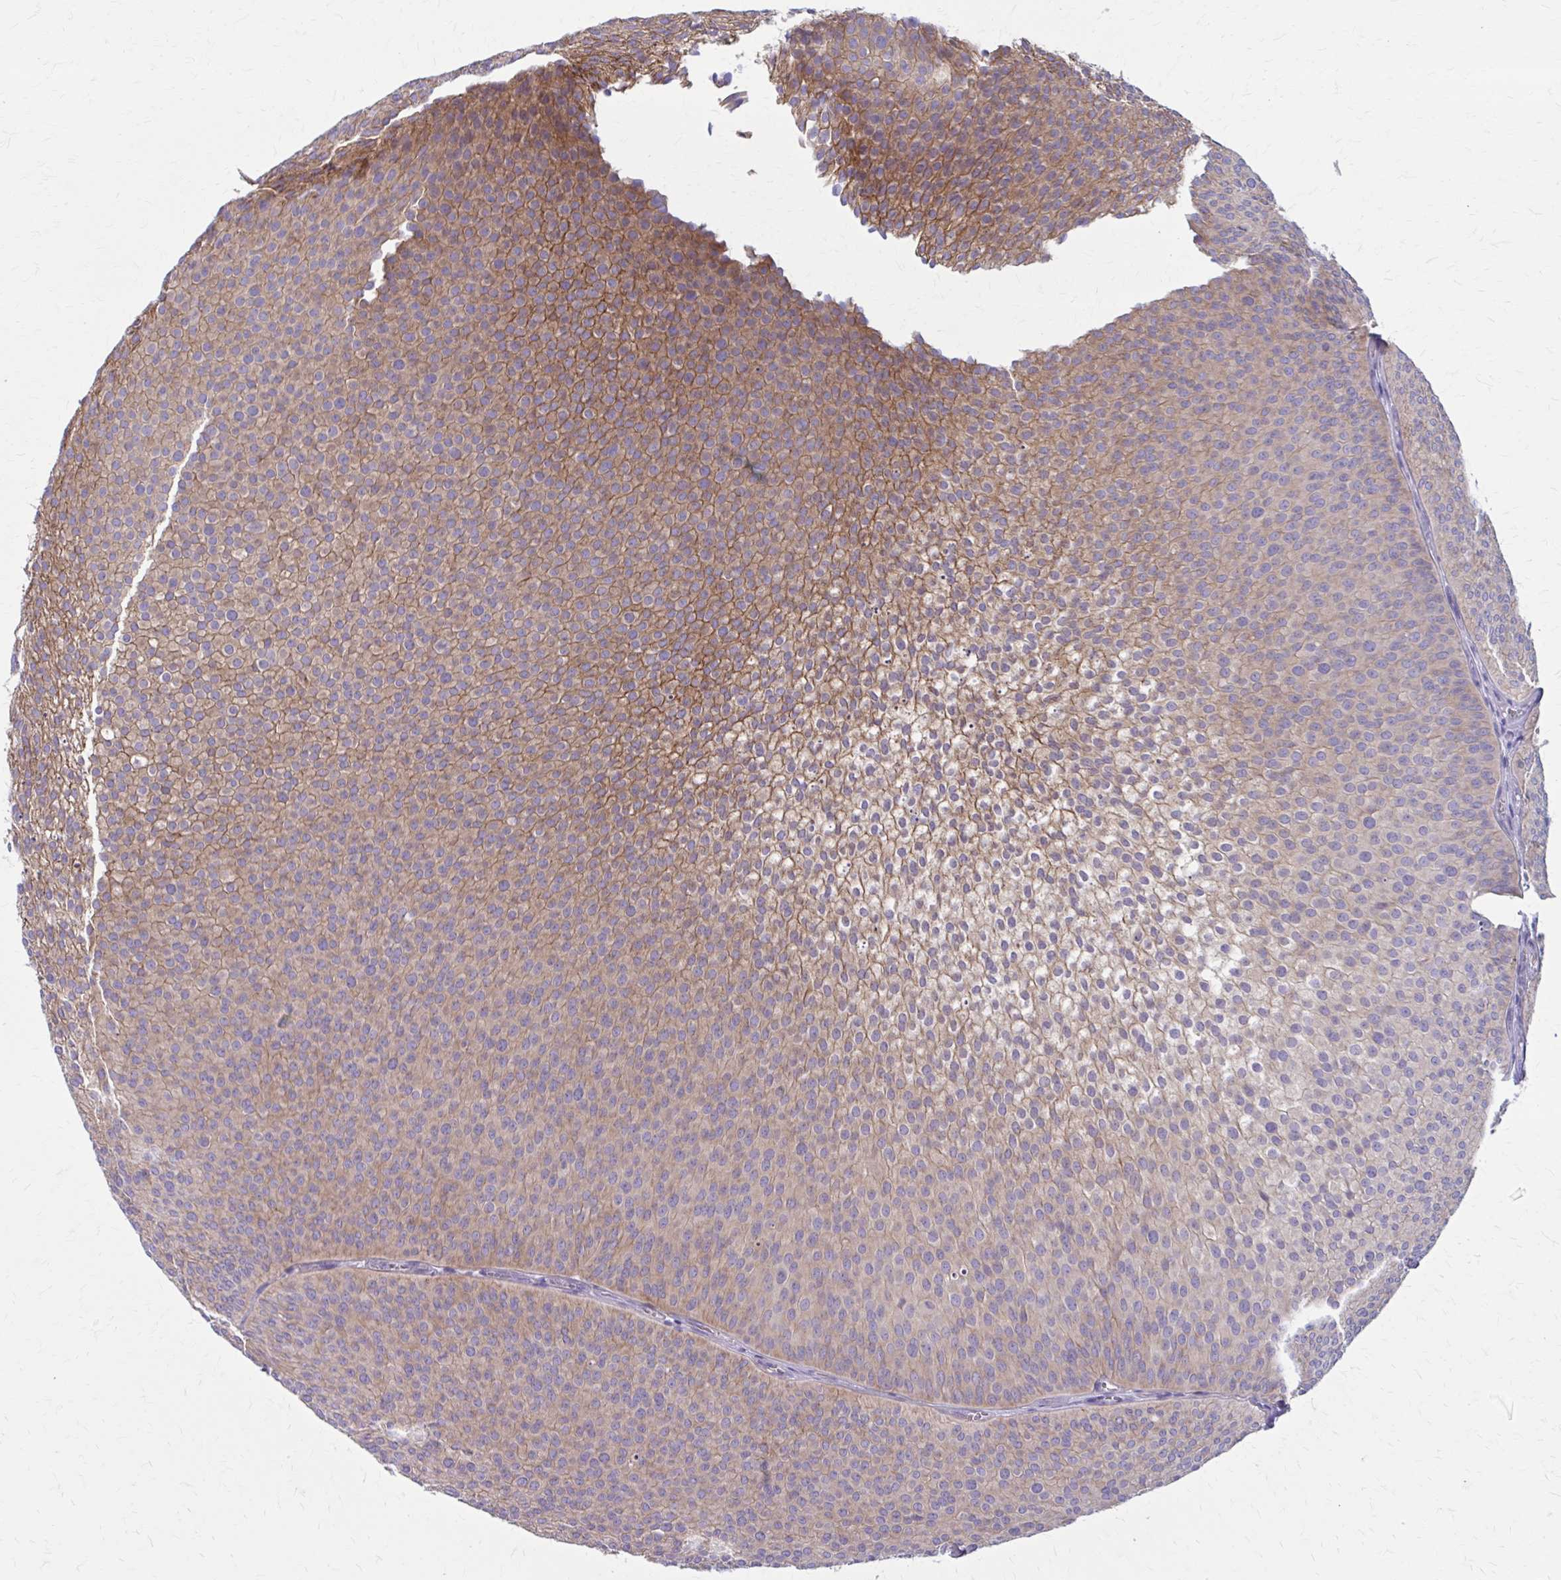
{"staining": {"intensity": "moderate", "quantity": ">75%", "location": "cytoplasmic/membranous"}, "tissue": "urothelial cancer", "cell_type": "Tumor cells", "image_type": "cancer", "snomed": [{"axis": "morphology", "description": "Urothelial carcinoma, Low grade"}, {"axis": "topography", "description": "Urinary bladder"}], "caption": "The histopathology image shows immunohistochemical staining of urothelial cancer. There is moderate cytoplasmic/membranous expression is appreciated in approximately >75% of tumor cells. (DAB = brown stain, brightfield microscopy at high magnification).", "gene": "ZDHHC7", "patient": {"sex": "male", "age": 91}}